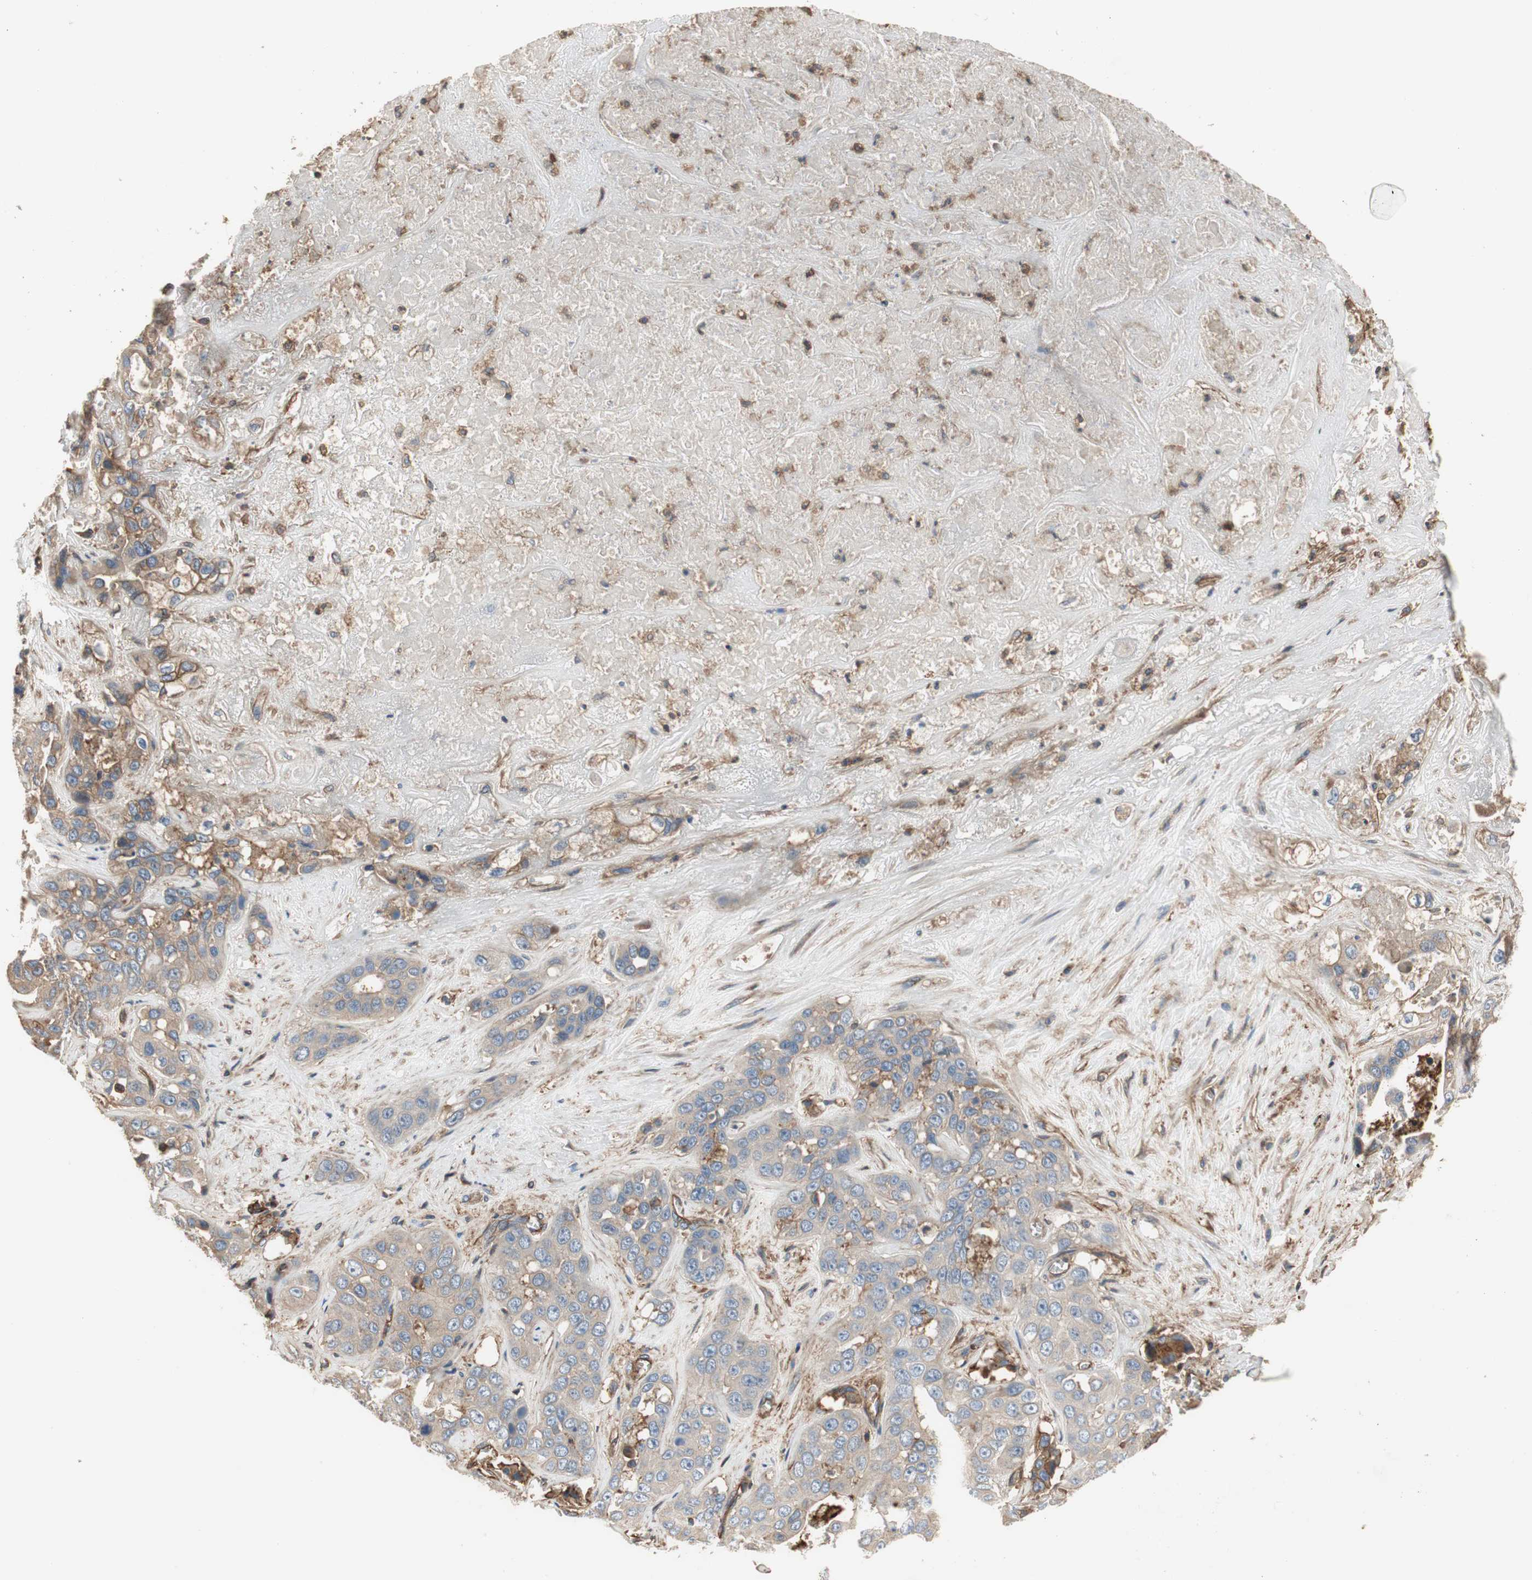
{"staining": {"intensity": "negative", "quantity": "none", "location": "none"}, "tissue": "liver cancer", "cell_type": "Tumor cells", "image_type": "cancer", "snomed": [{"axis": "morphology", "description": "Cholangiocarcinoma"}, {"axis": "topography", "description": "Liver"}], "caption": "There is no significant expression in tumor cells of liver cholangiocarcinoma.", "gene": "IL1RL1", "patient": {"sex": "female", "age": 52}}